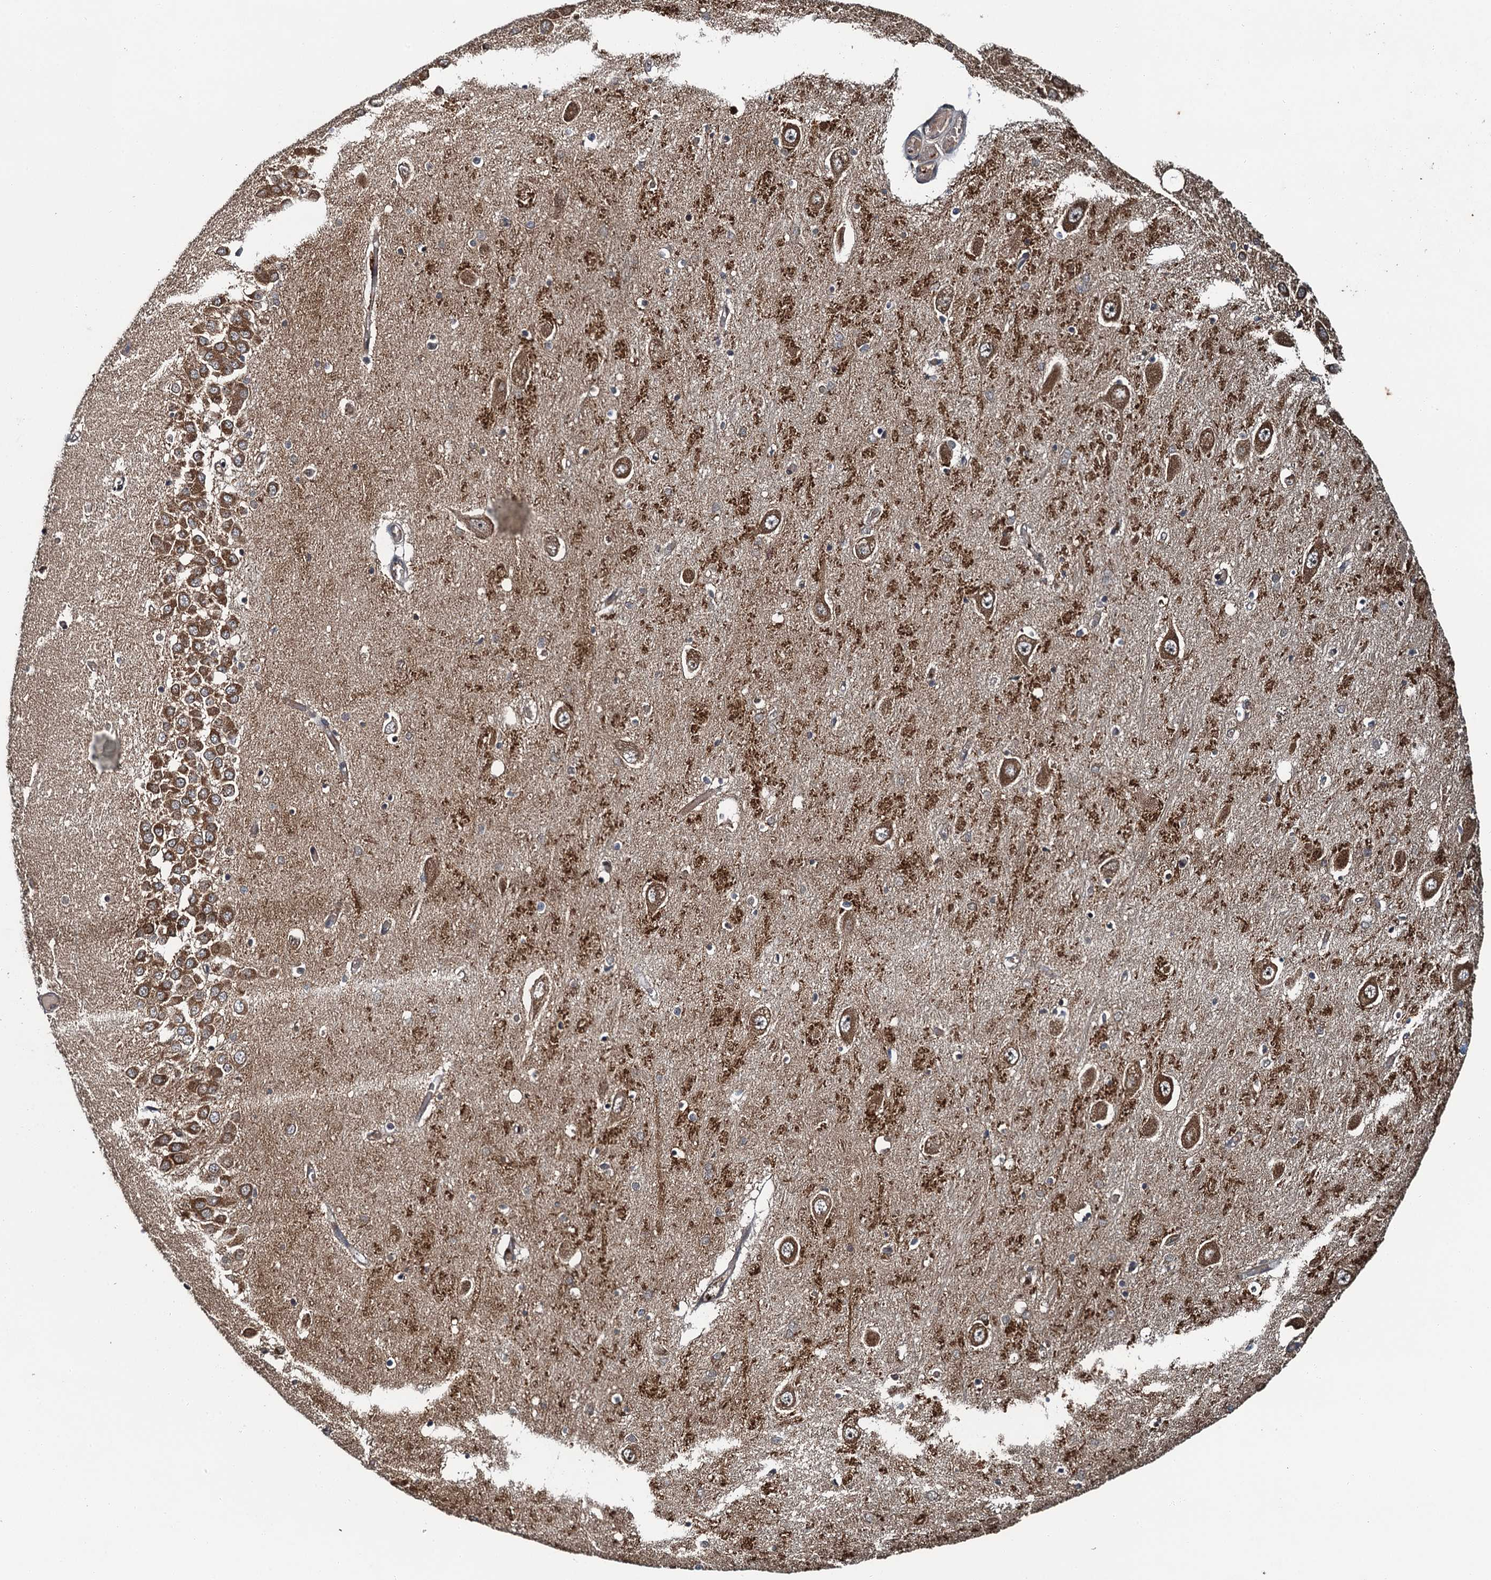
{"staining": {"intensity": "moderate", "quantity": ">75%", "location": "cytoplasmic/membranous"}, "tissue": "hippocampus", "cell_type": "Glial cells", "image_type": "normal", "snomed": [{"axis": "morphology", "description": "Normal tissue, NOS"}, {"axis": "topography", "description": "Hippocampus"}], "caption": "Immunohistochemical staining of benign human hippocampus demonstrates medium levels of moderate cytoplasmic/membranous positivity in about >75% of glial cells. Immunohistochemistry (ihc) stains the protein in brown and the nuclei are stained blue.", "gene": "SNX32", "patient": {"sex": "male", "age": 70}}